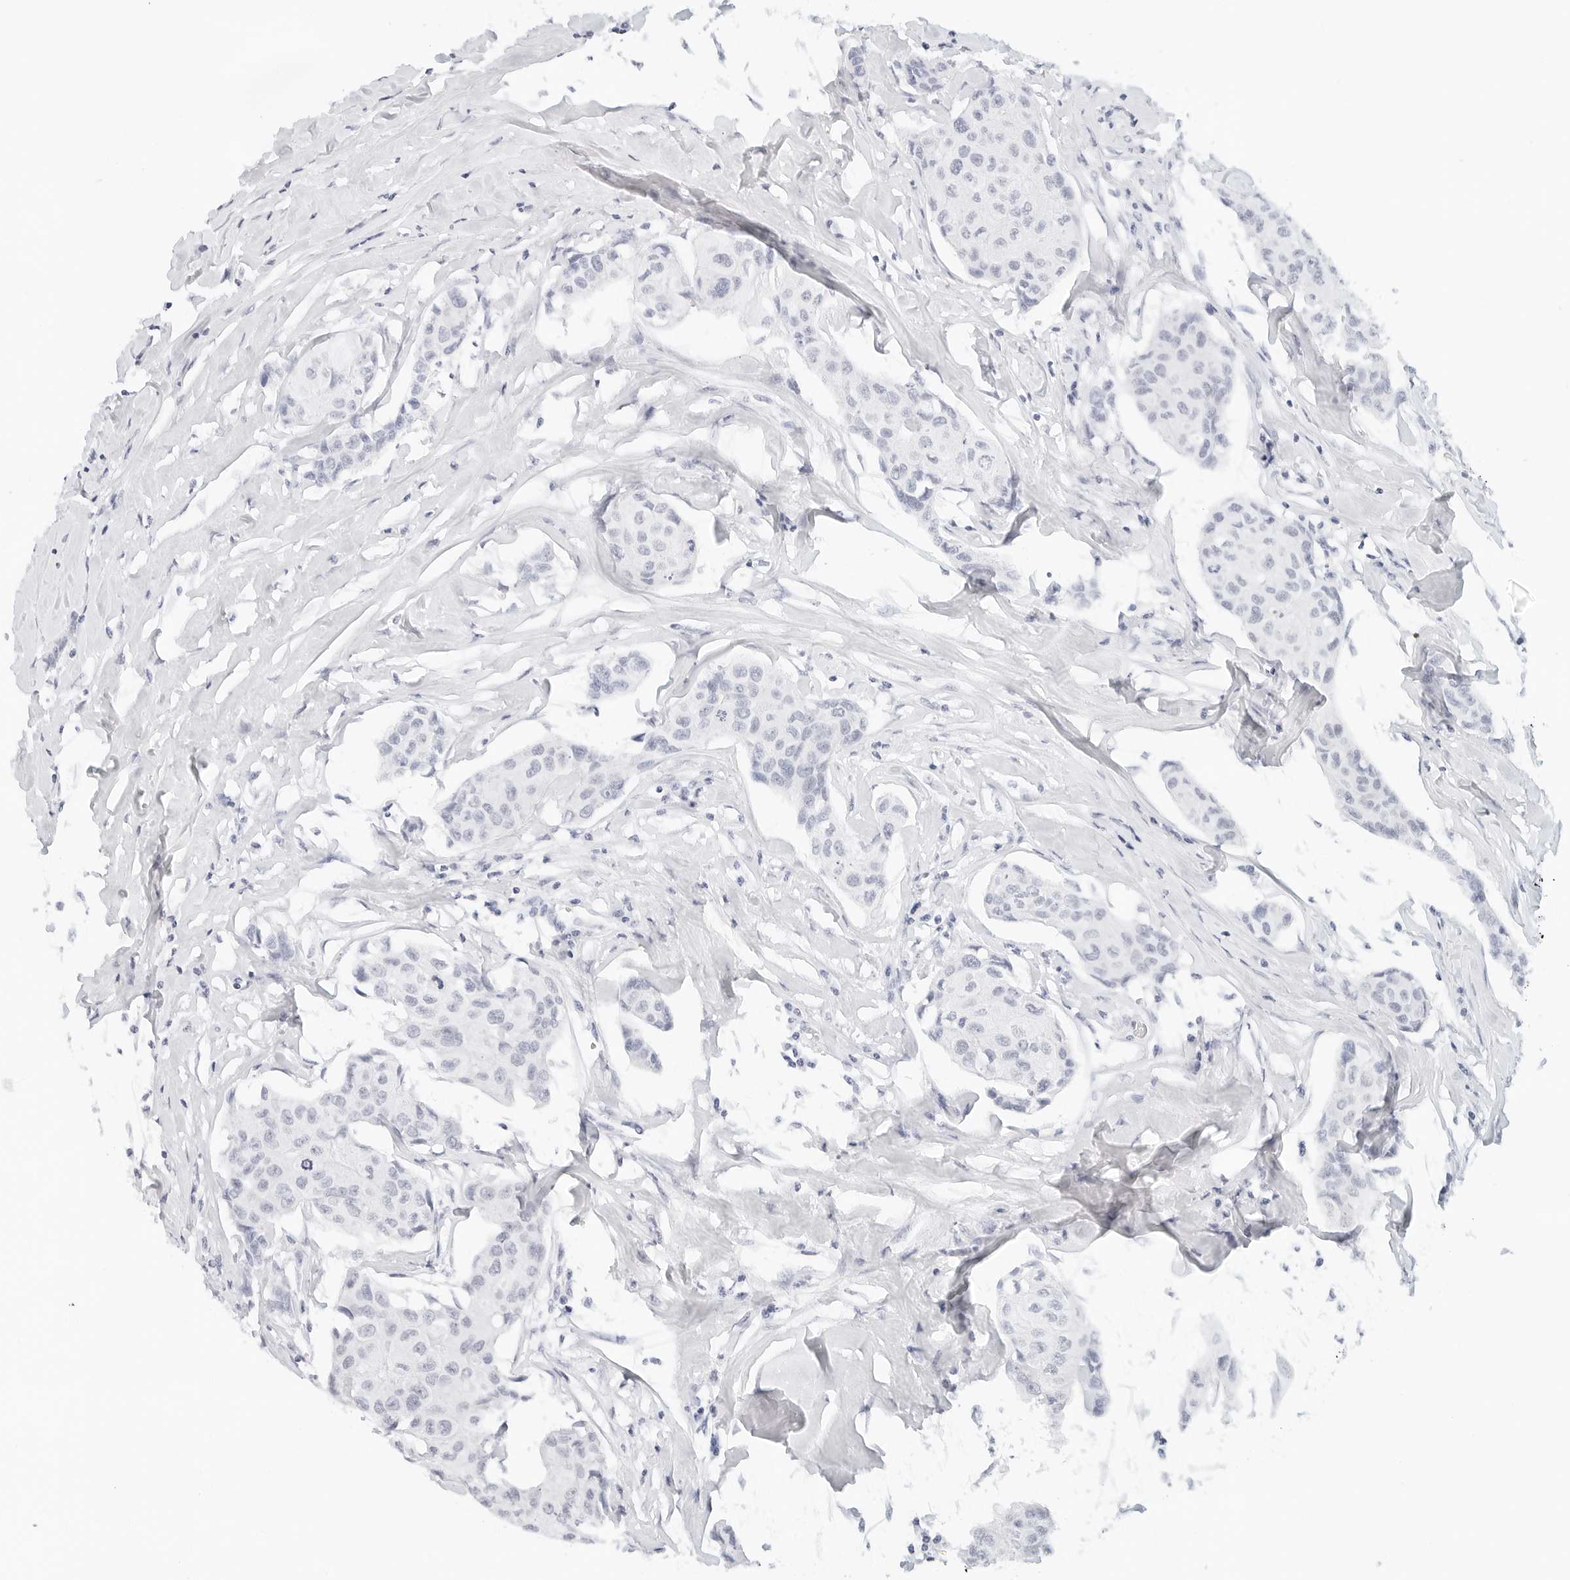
{"staining": {"intensity": "negative", "quantity": "none", "location": "none"}, "tissue": "breast cancer", "cell_type": "Tumor cells", "image_type": "cancer", "snomed": [{"axis": "morphology", "description": "Duct carcinoma"}, {"axis": "topography", "description": "Breast"}], "caption": "DAB (3,3'-diaminobenzidine) immunohistochemical staining of infiltrating ductal carcinoma (breast) exhibits no significant staining in tumor cells.", "gene": "CD22", "patient": {"sex": "female", "age": 80}}